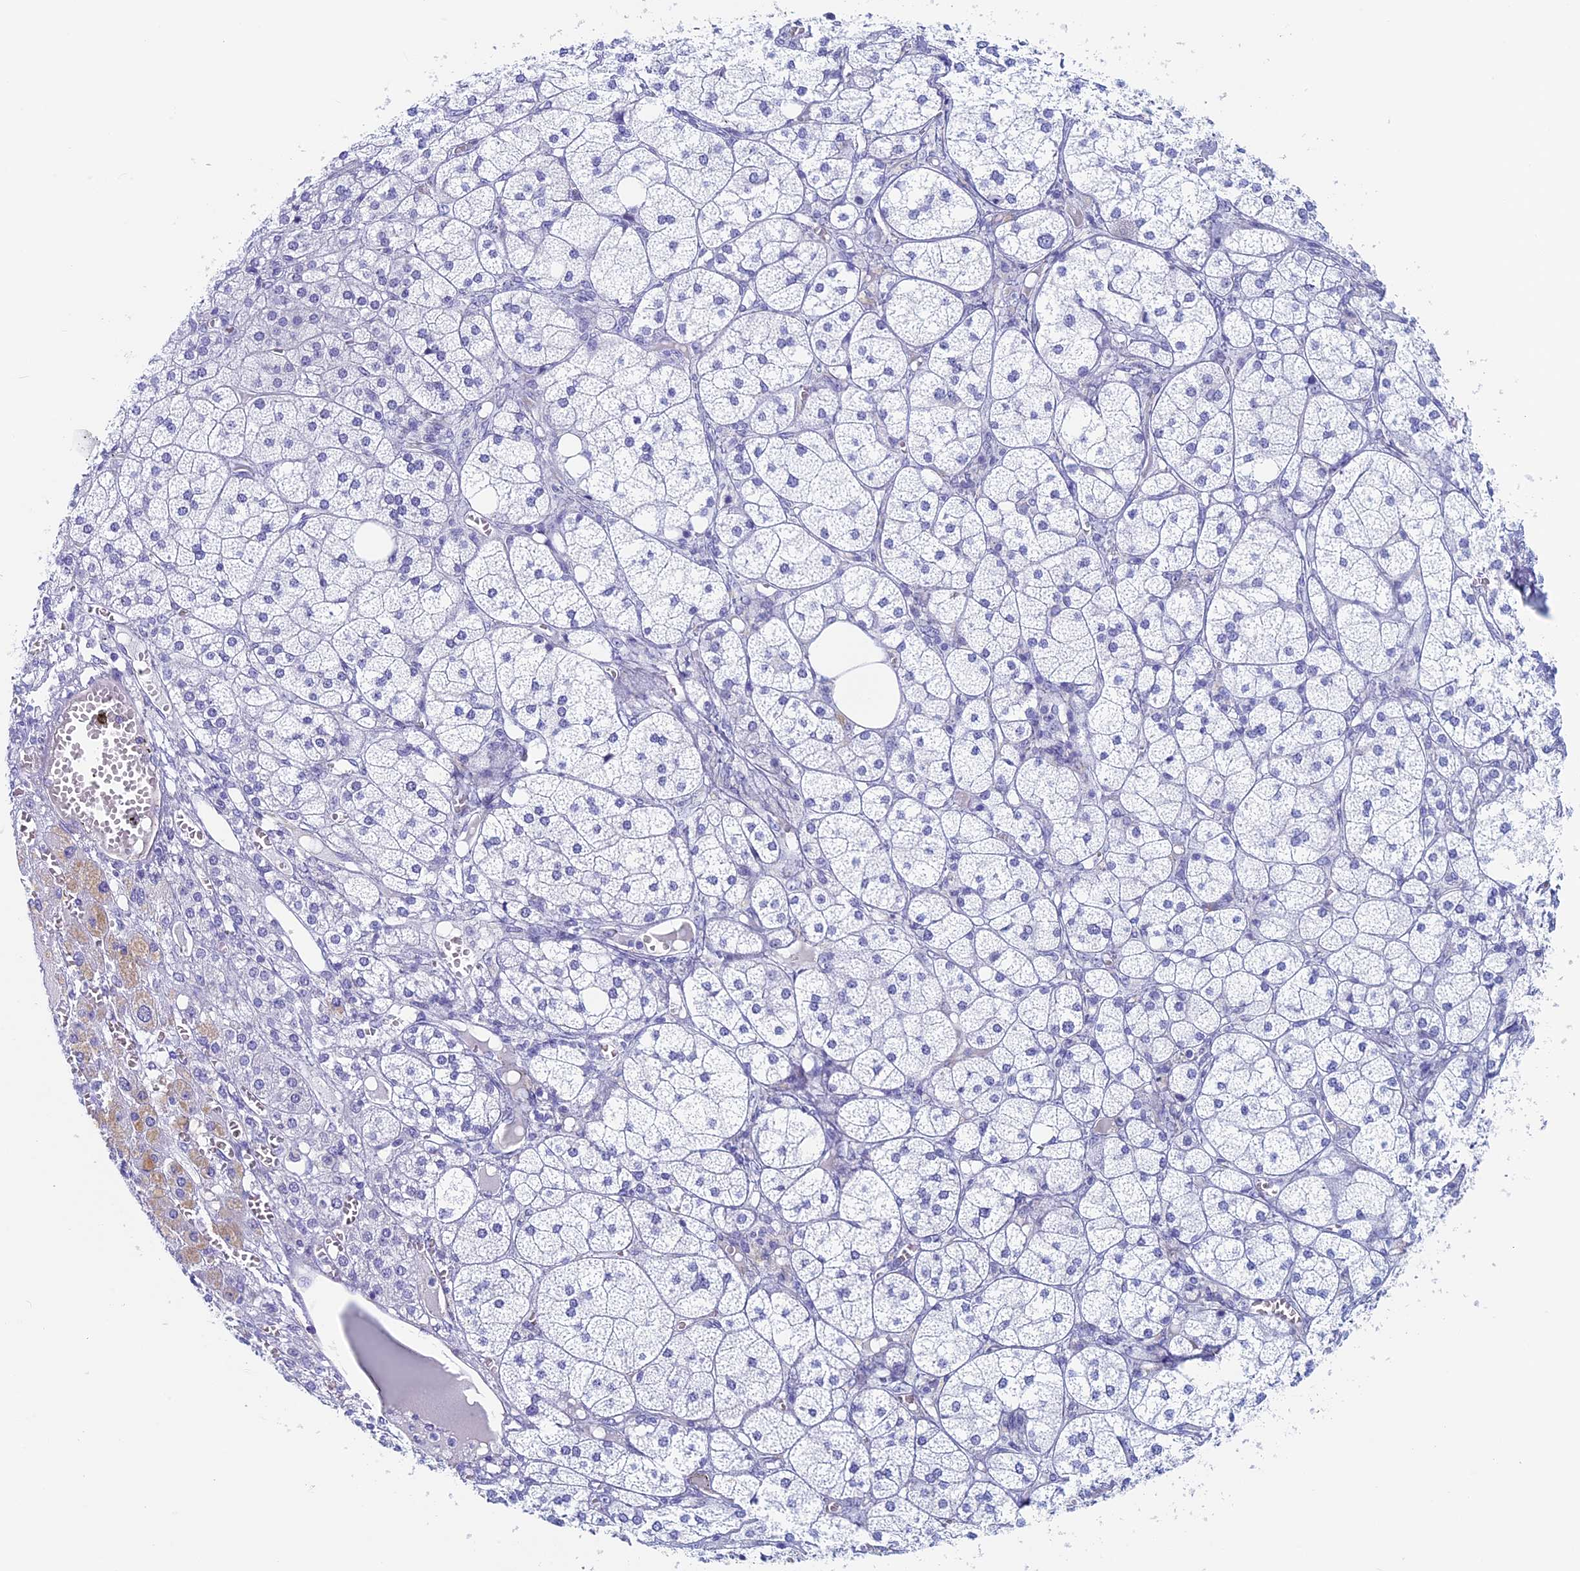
{"staining": {"intensity": "negative", "quantity": "none", "location": "none"}, "tissue": "adrenal gland", "cell_type": "Glandular cells", "image_type": "normal", "snomed": [{"axis": "morphology", "description": "Normal tissue, NOS"}, {"axis": "topography", "description": "Adrenal gland"}], "caption": "IHC histopathology image of unremarkable adrenal gland stained for a protein (brown), which demonstrates no positivity in glandular cells.", "gene": "MAGEB6", "patient": {"sex": "female", "age": 61}}